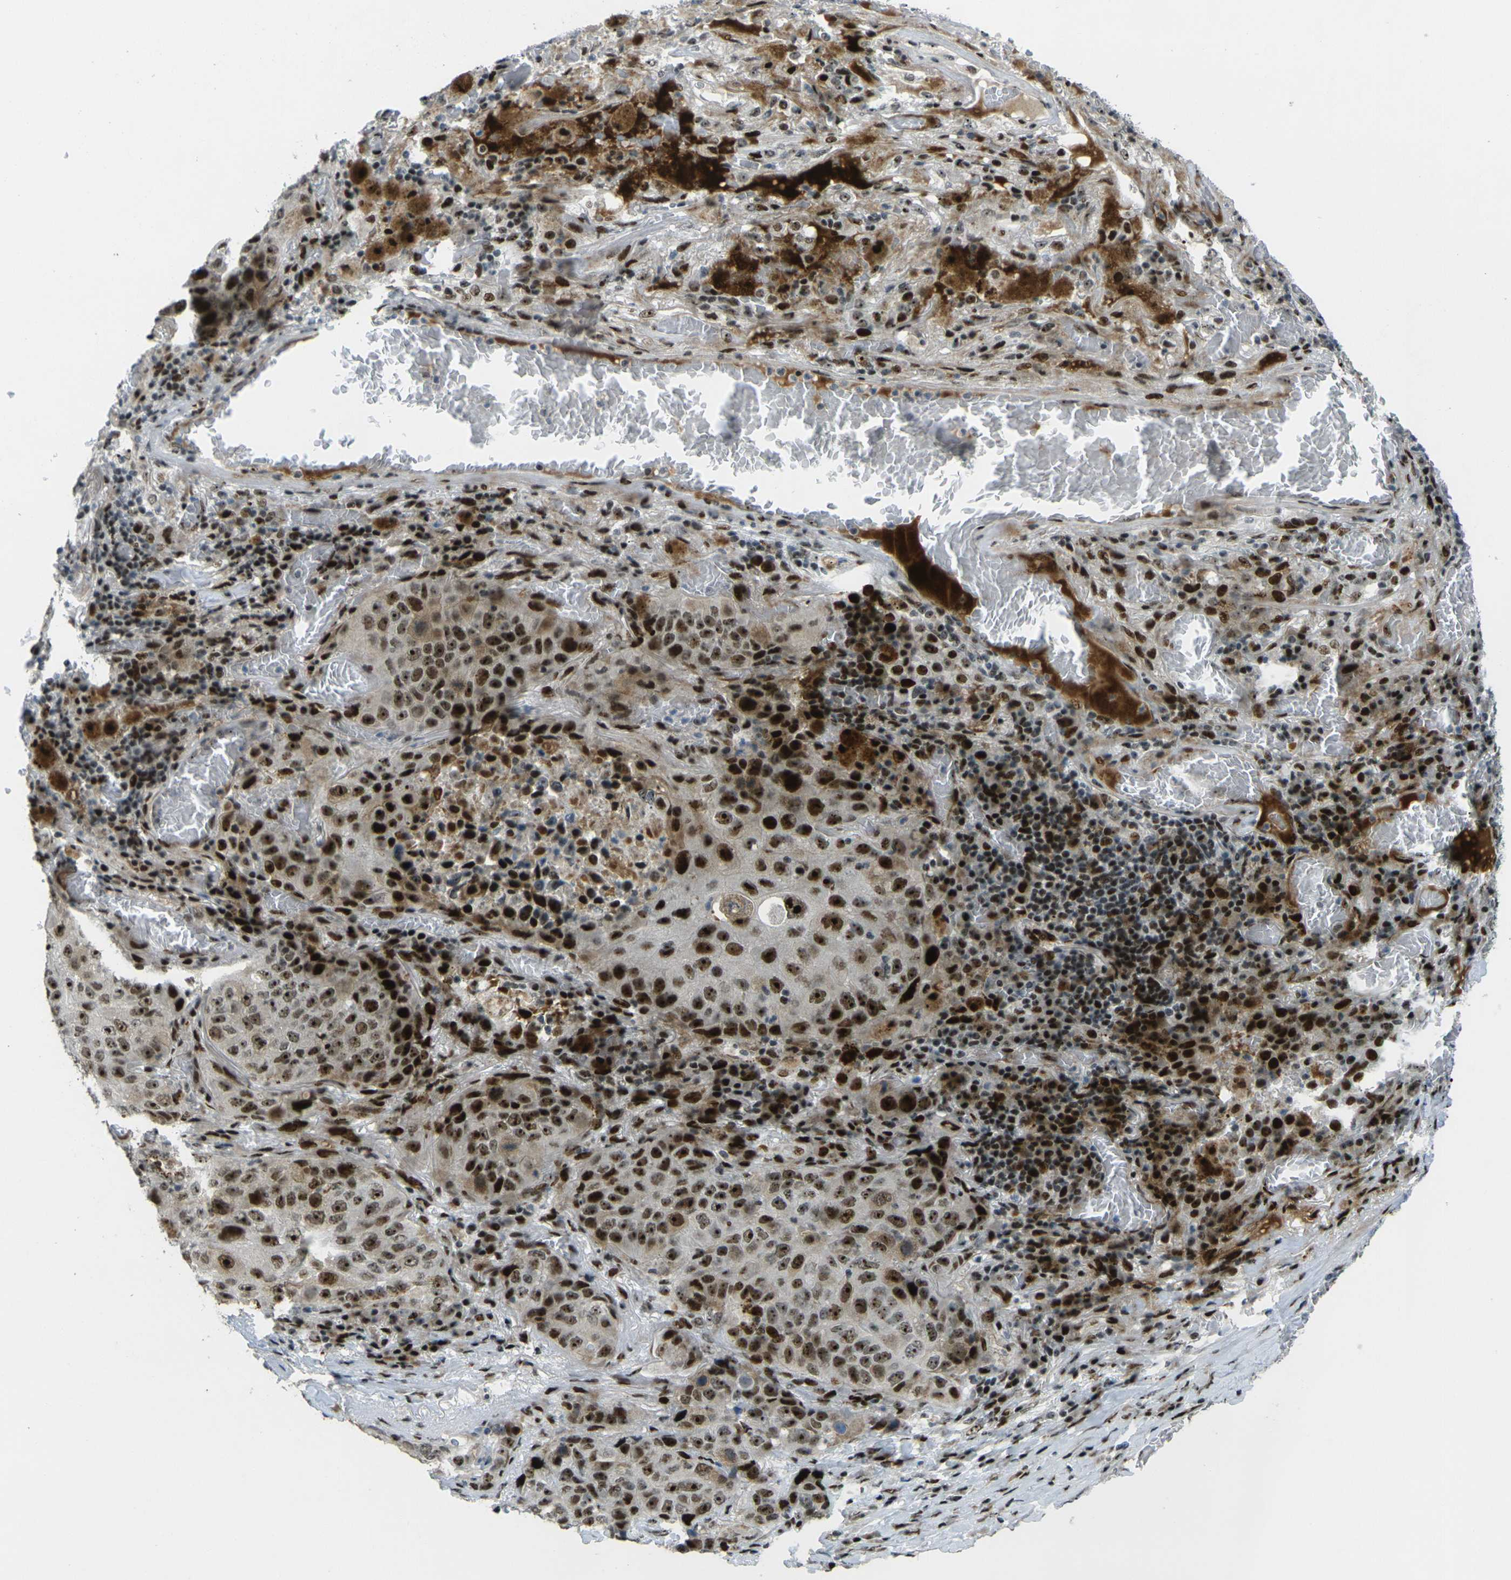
{"staining": {"intensity": "strong", "quantity": ">75%", "location": "nuclear"}, "tissue": "lung cancer", "cell_type": "Tumor cells", "image_type": "cancer", "snomed": [{"axis": "morphology", "description": "Squamous cell carcinoma, NOS"}, {"axis": "topography", "description": "Lung"}], "caption": "The histopathology image shows immunohistochemical staining of lung cancer. There is strong nuclear staining is seen in about >75% of tumor cells. (DAB = brown stain, brightfield microscopy at high magnification).", "gene": "UBE2C", "patient": {"sex": "male", "age": 57}}